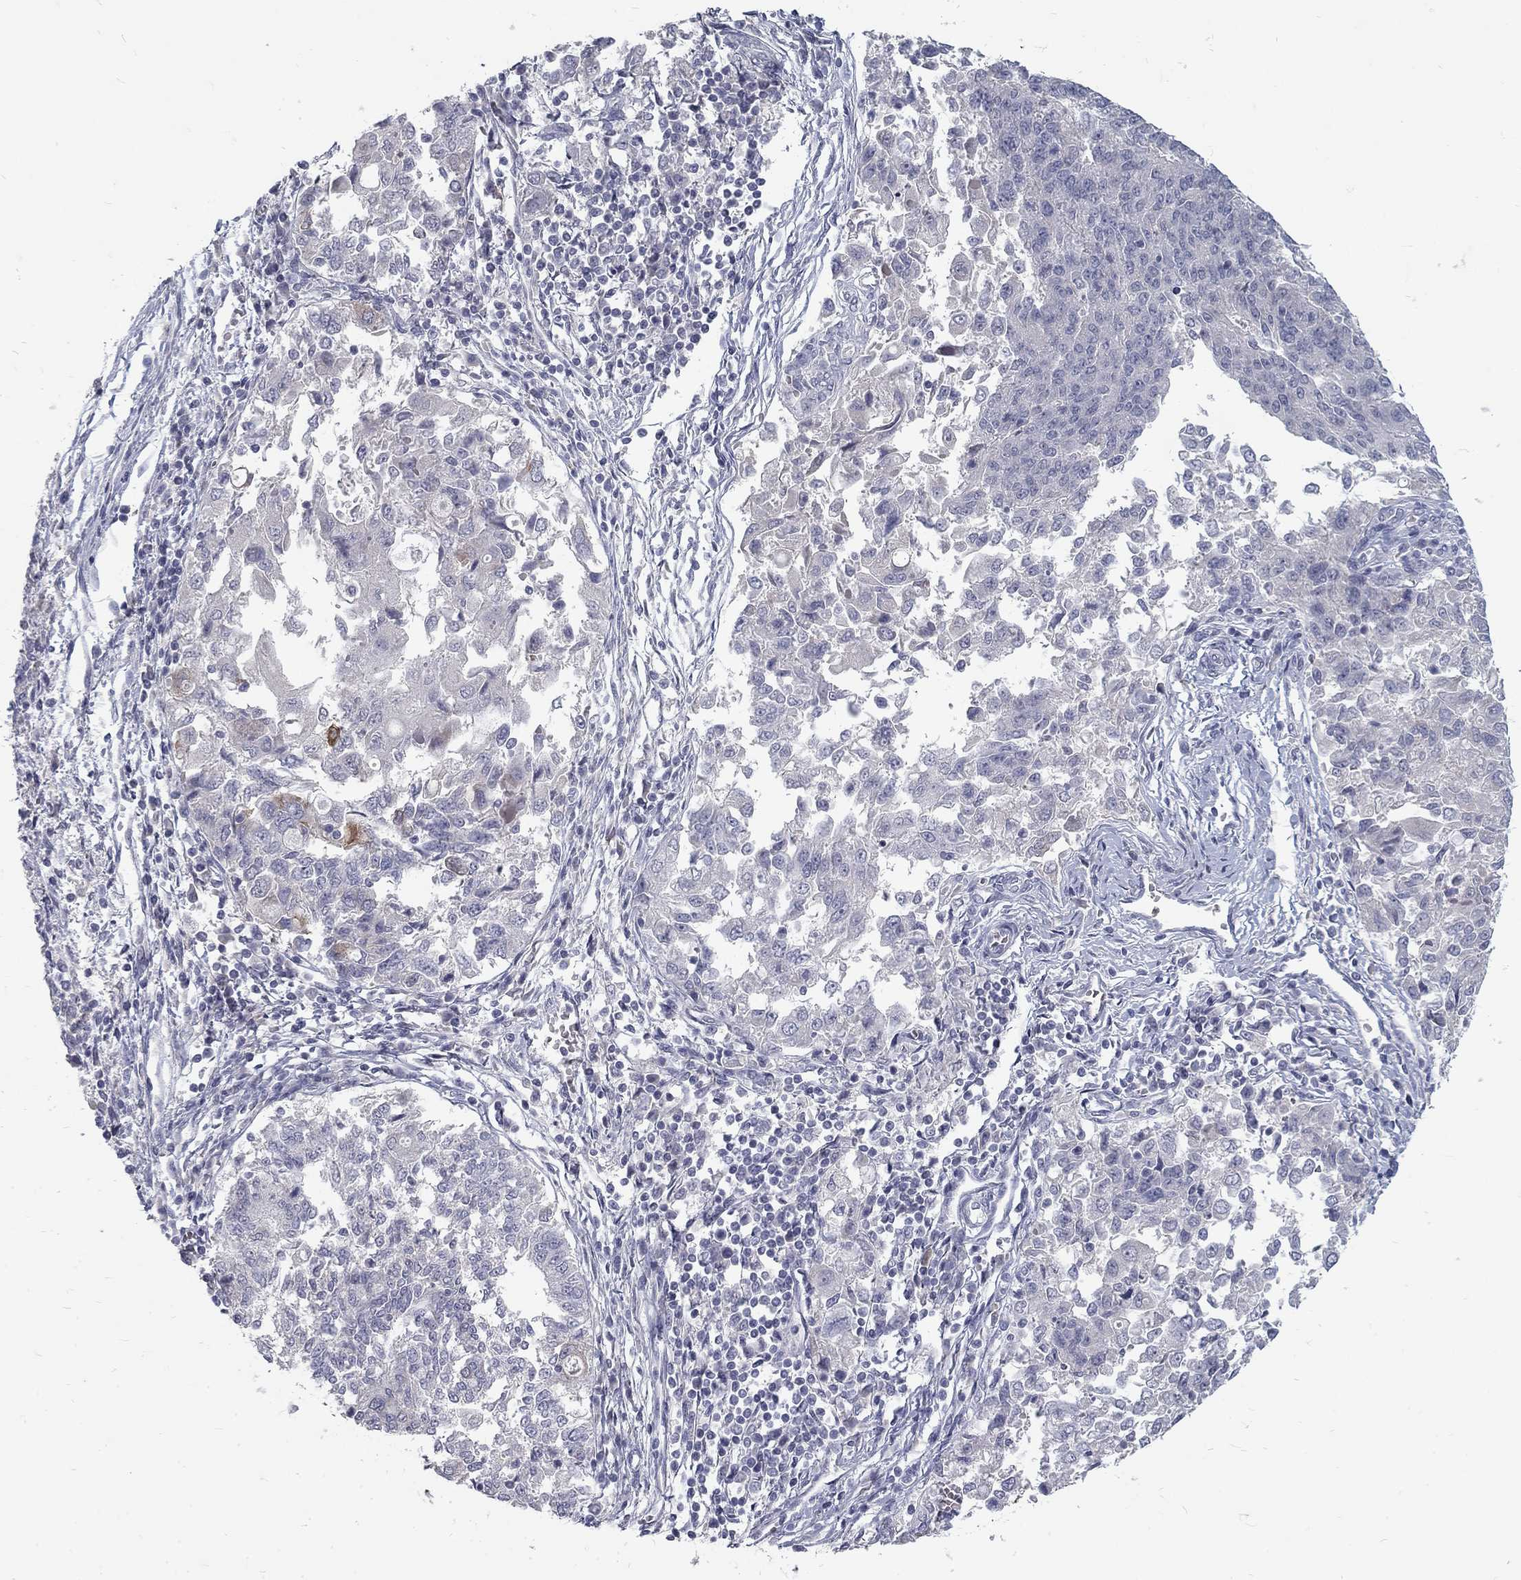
{"staining": {"intensity": "negative", "quantity": "none", "location": "none"}, "tissue": "endometrial cancer", "cell_type": "Tumor cells", "image_type": "cancer", "snomed": [{"axis": "morphology", "description": "Adenocarcinoma, NOS"}, {"axis": "topography", "description": "Endometrium"}], "caption": "IHC of human adenocarcinoma (endometrial) reveals no expression in tumor cells.", "gene": "NOS1", "patient": {"sex": "female", "age": 43}}